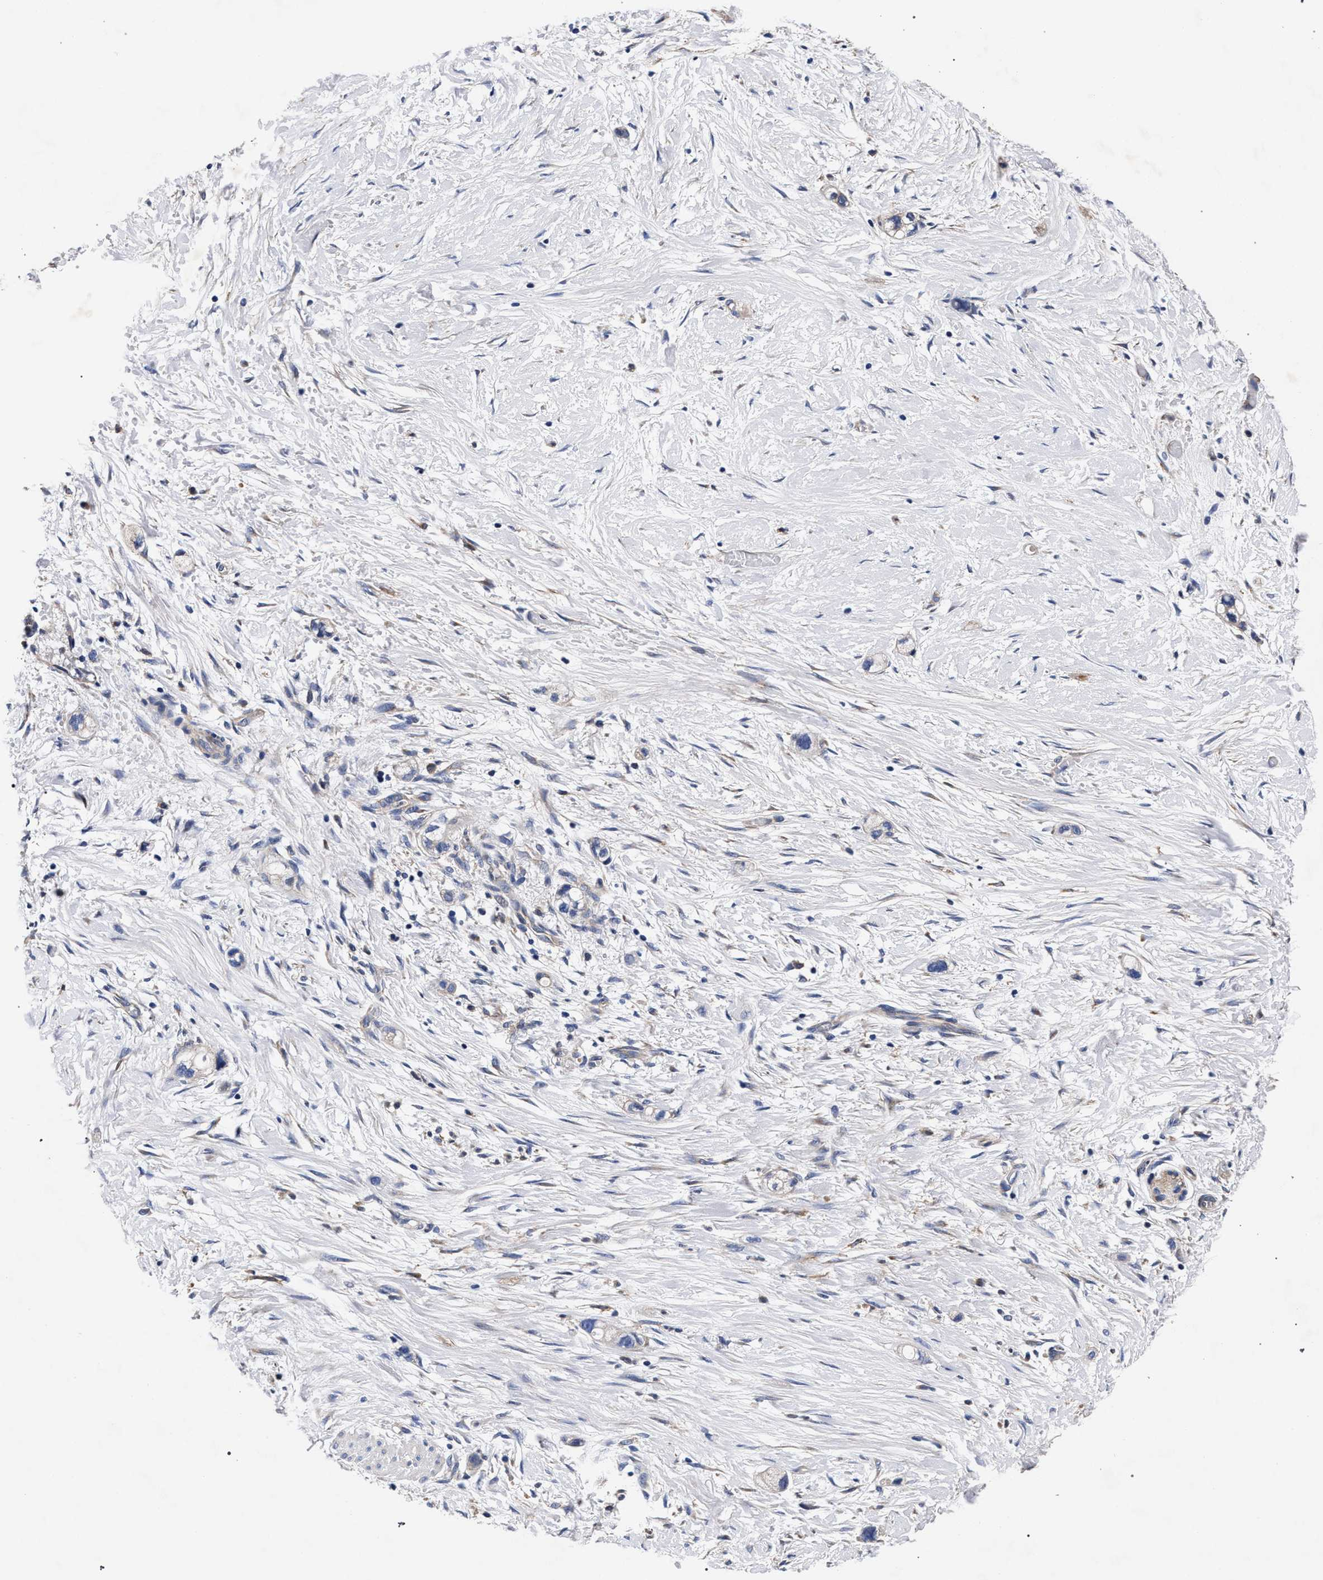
{"staining": {"intensity": "negative", "quantity": "none", "location": "none"}, "tissue": "stomach cancer", "cell_type": "Tumor cells", "image_type": "cancer", "snomed": [{"axis": "morphology", "description": "Adenocarcinoma, NOS"}, {"axis": "topography", "description": "Stomach"}, {"axis": "topography", "description": "Stomach, lower"}], "caption": "Immunohistochemistry (IHC) photomicrograph of stomach cancer stained for a protein (brown), which shows no expression in tumor cells.", "gene": "CFAP95", "patient": {"sex": "female", "age": 48}}